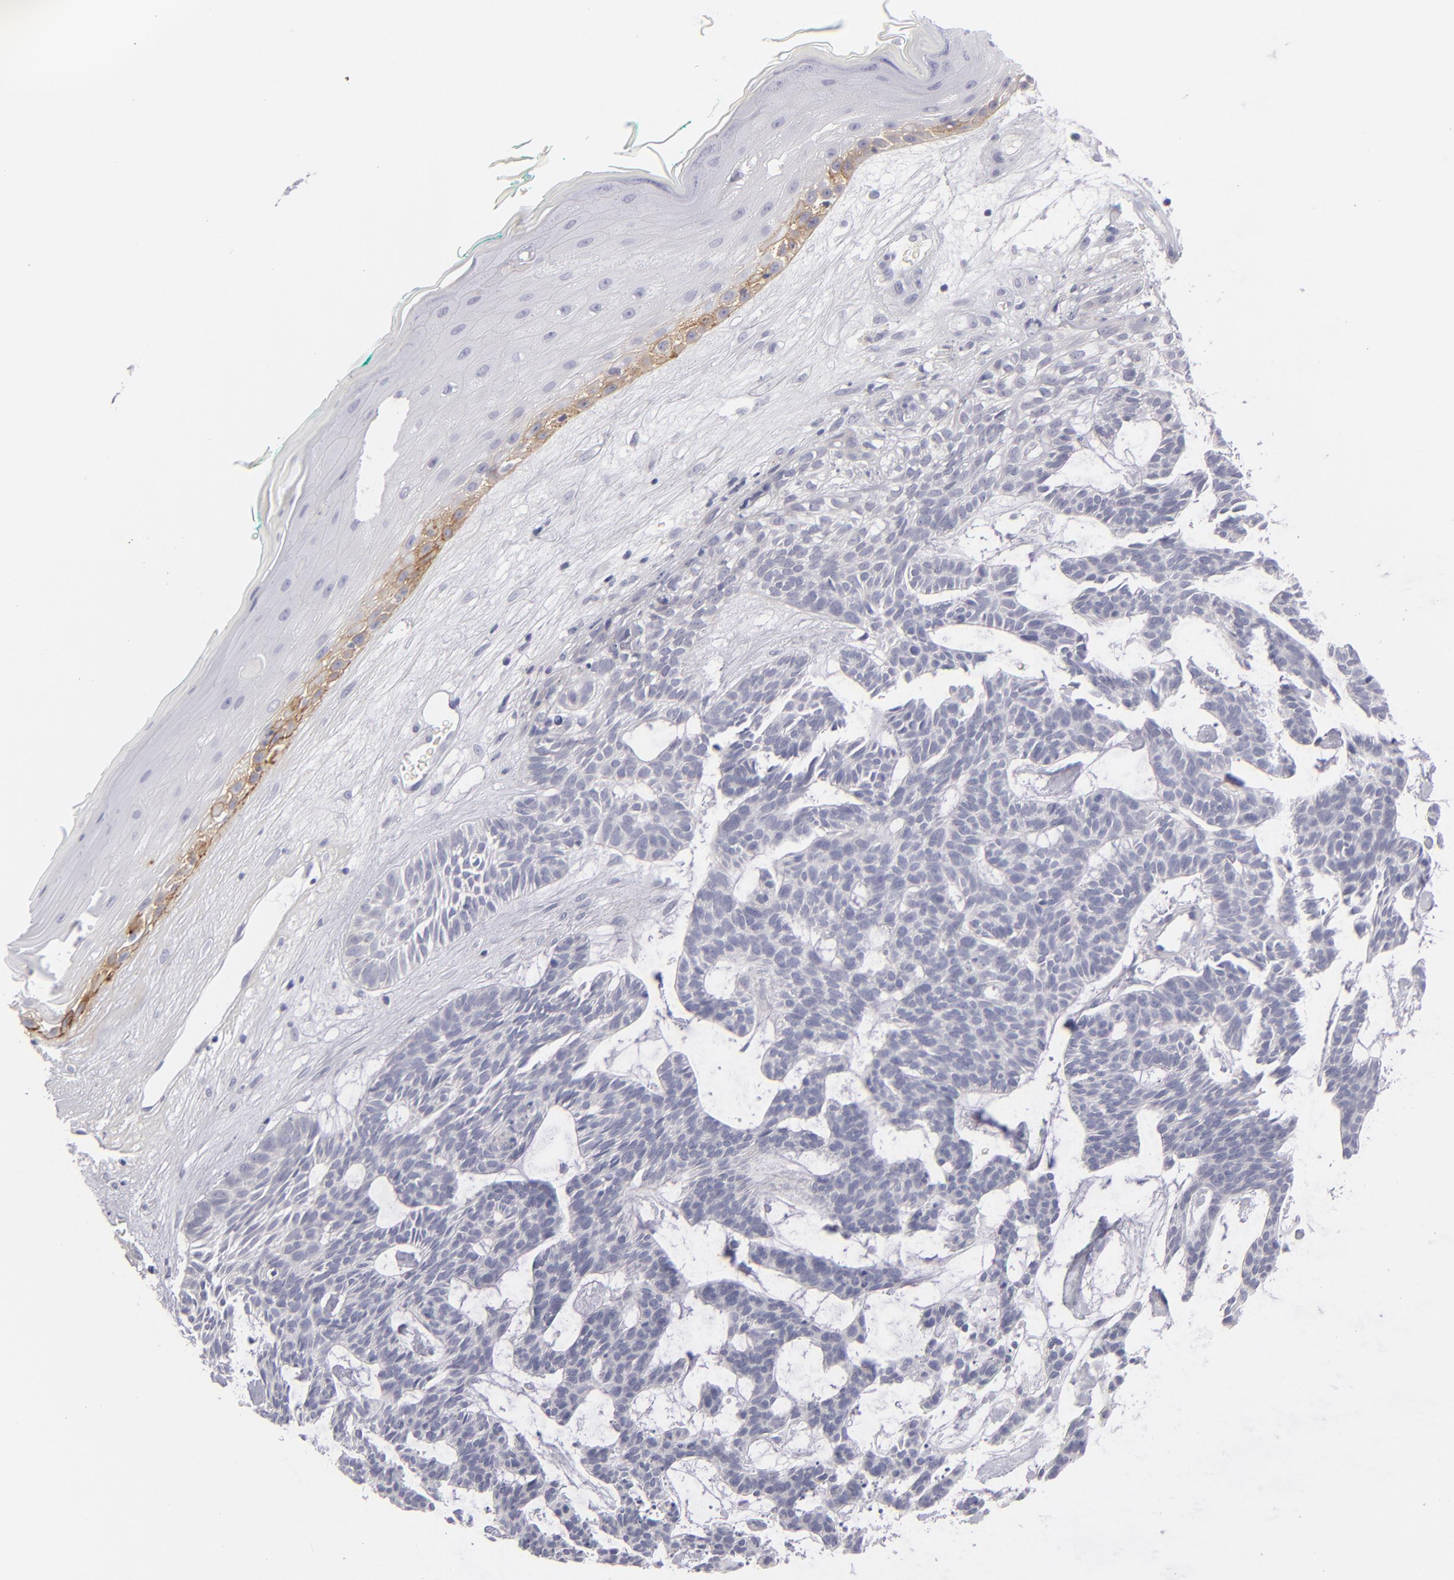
{"staining": {"intensity": "negative", "quantity": "none", "location": "none"}, "tissue": "skin cancer", "cell_type": "Tumor cells", "image_type": "cancer", "snomed": [{"axis": "morphology", "description": "Basal cell carcinoma"}, {"axis": "topography", "description": "Skin"}], "caption": "Tumor cells show no significant protein expression in skin cancer (basal cell carcinoma).", "gene": "ITGB4", "patient": {"sex": "male", "age": 75}}